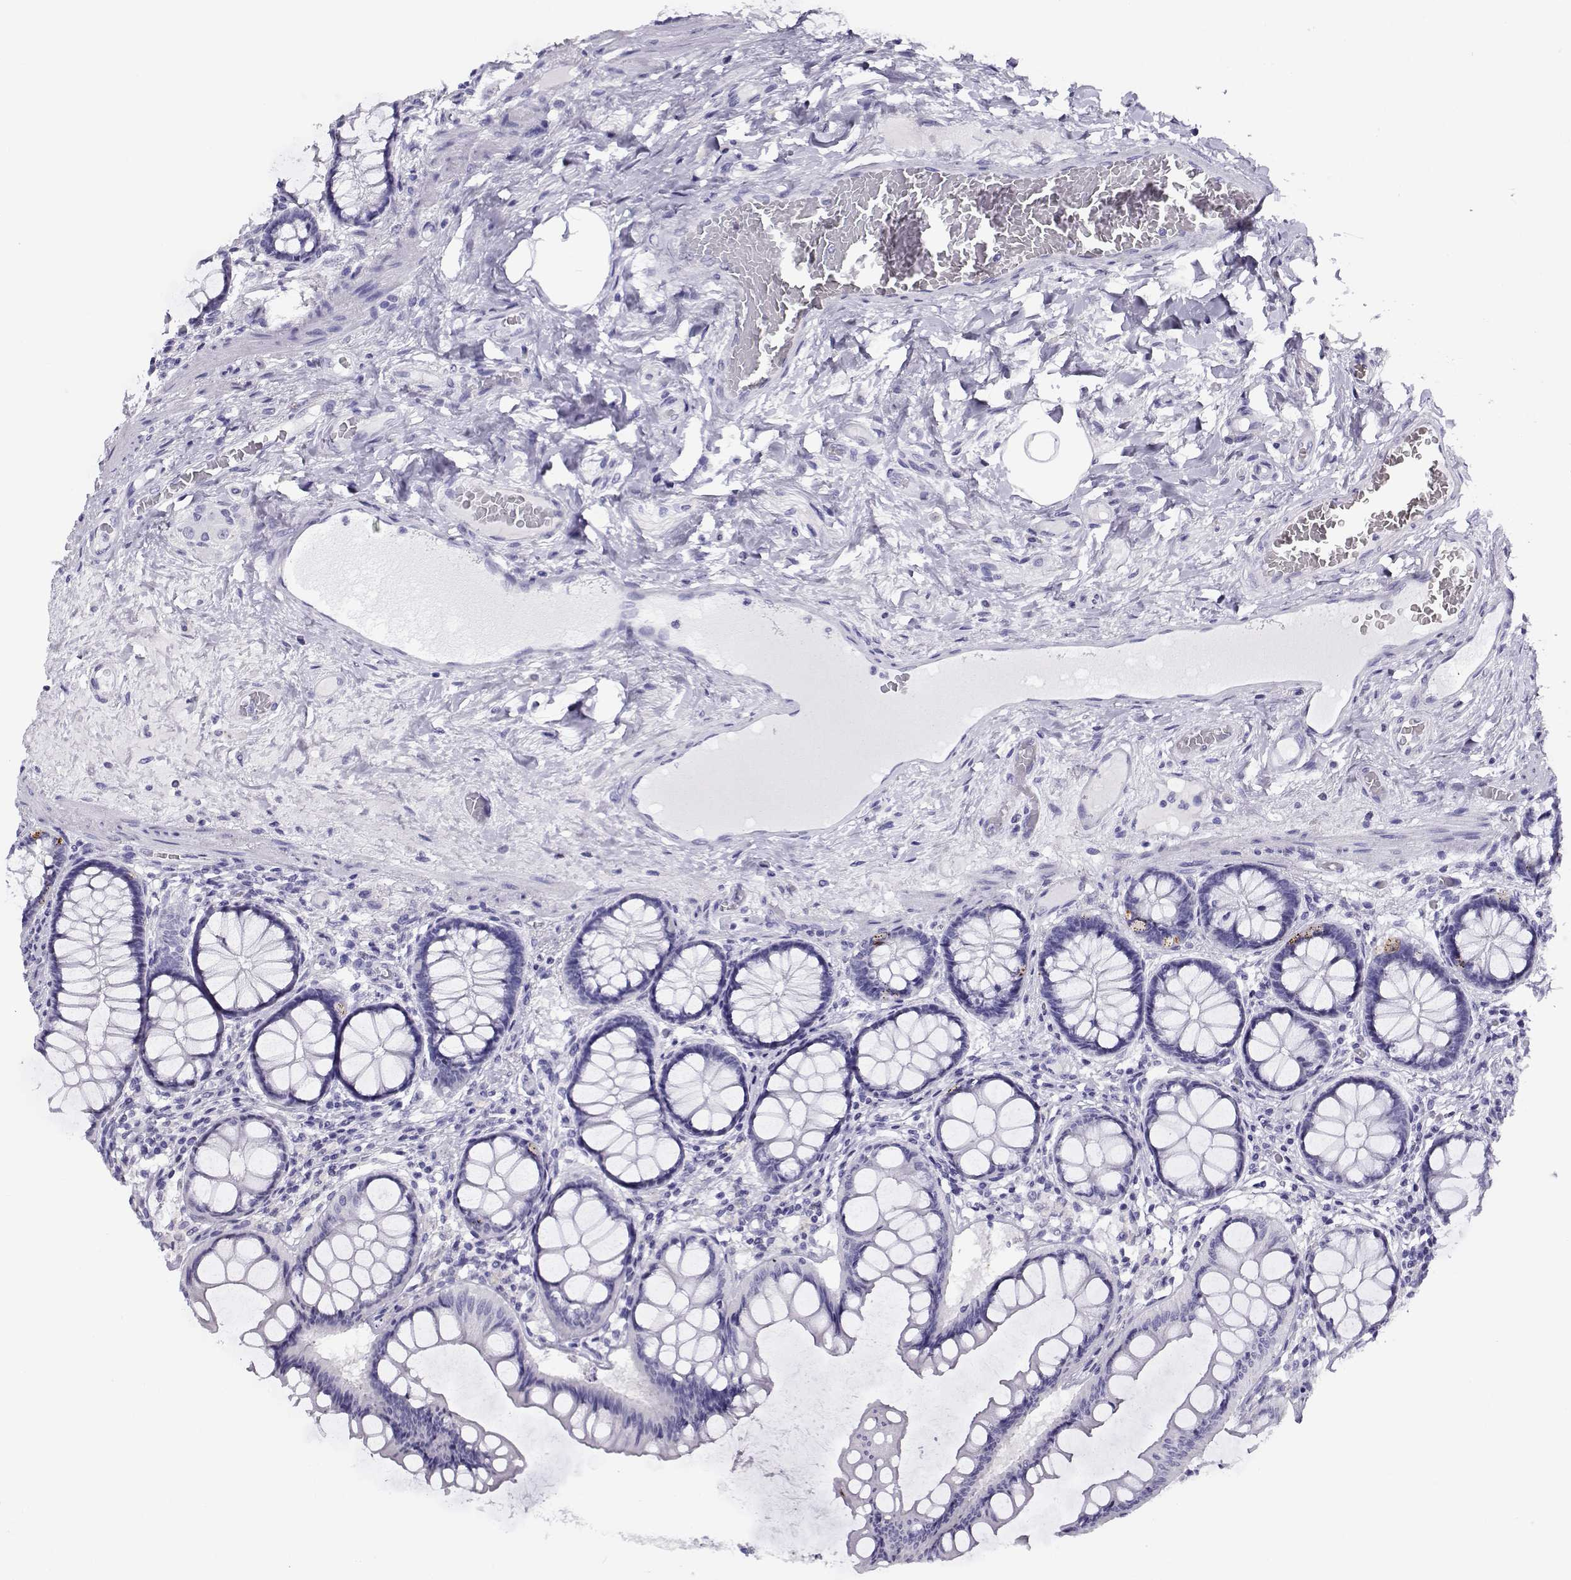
{"staining": {"intensity": "negative", "quantity": "none", "location": "none"}, "tissue": "colon", "cell_type": "Endothelial cells", "image_type": "normal", "snomed": [{"axis": "morphology", "description": "Normal tissue, NOS"}, {"axis": "topography", "description": "Colon"}], "caption": "The photomicrograph demonstrates no staining of endothelial cells in unremarkable colon.", "gene": "RHOXF2B", "patient": {"sex": "female", "age": 65}}